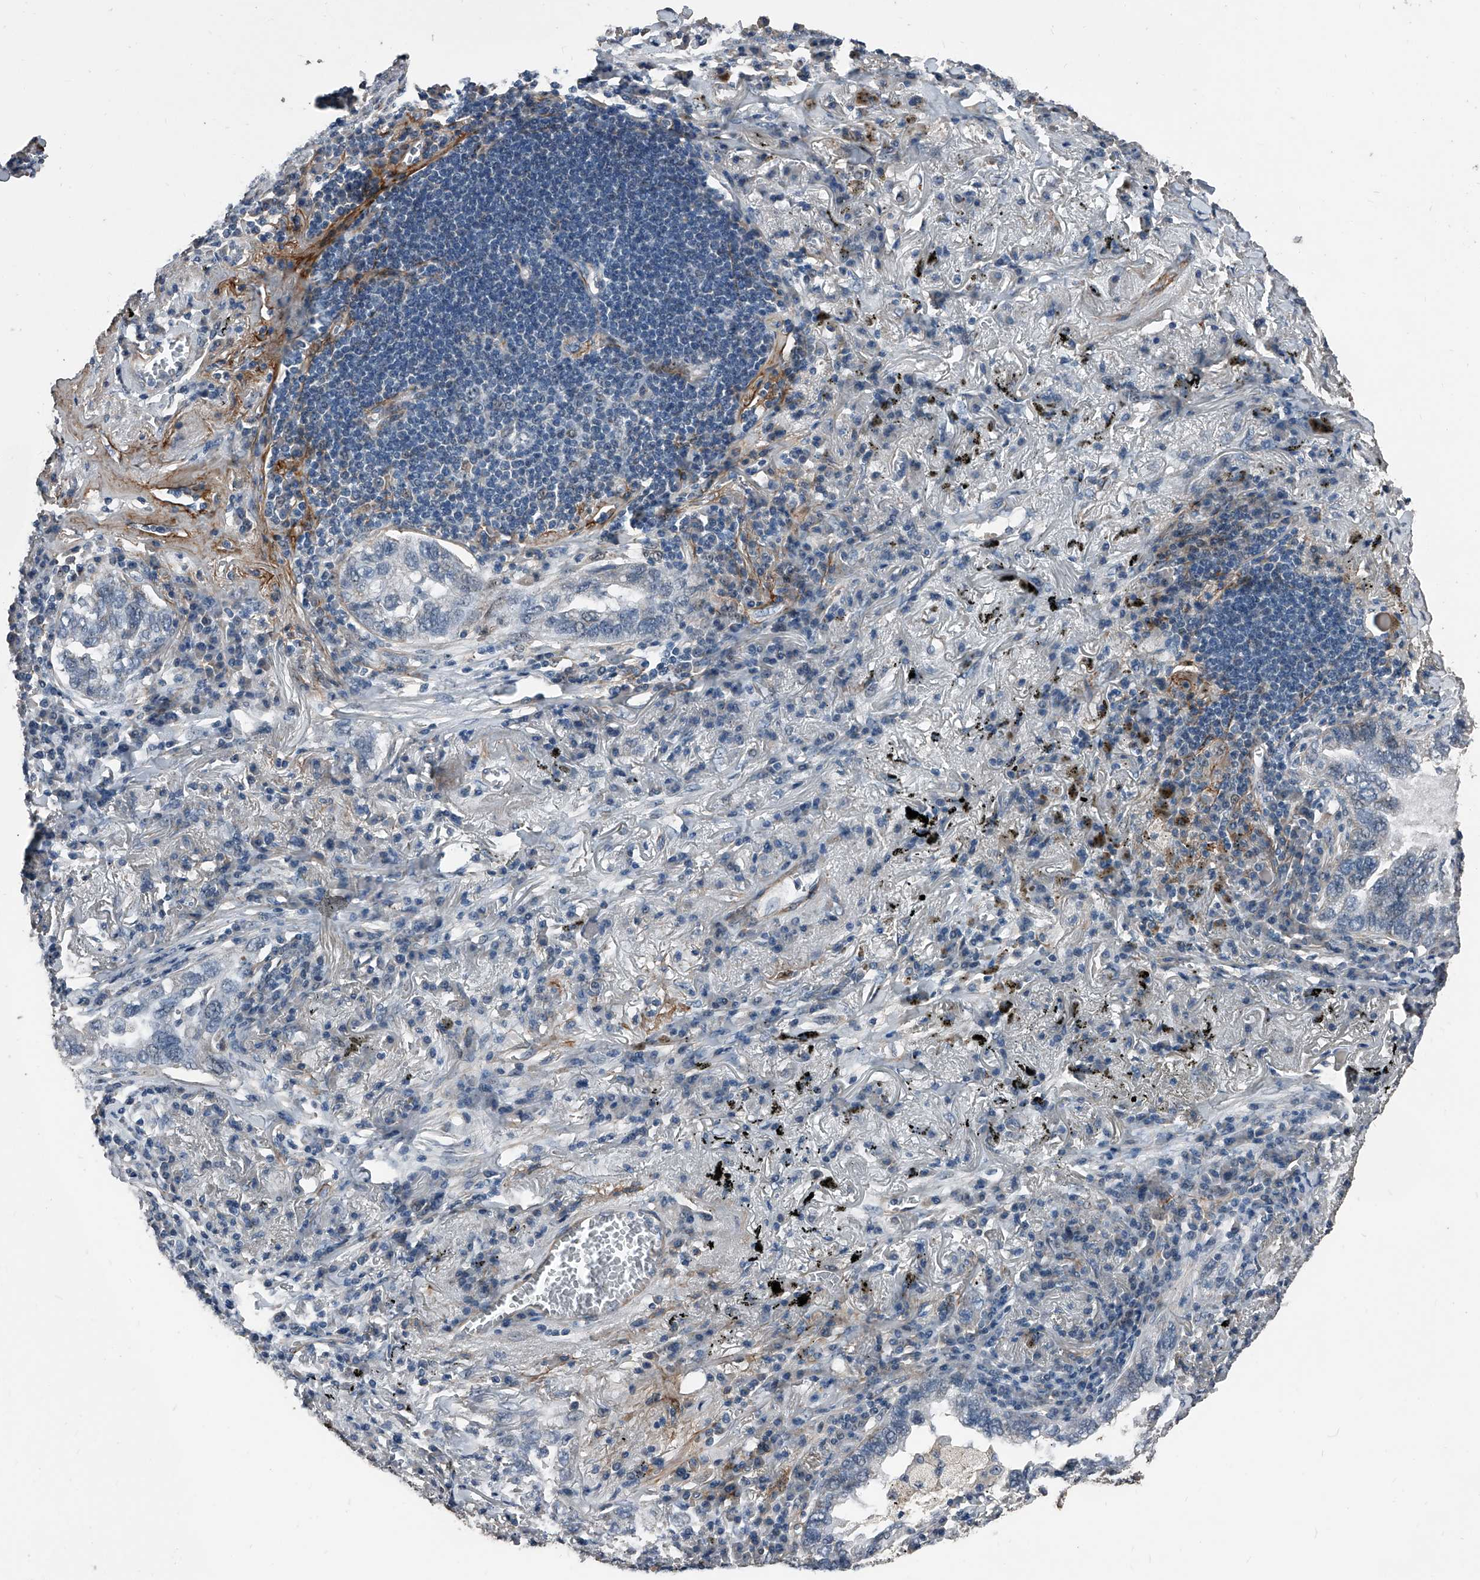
{"staining": {"intensity": "negative", "quantity": "none", "location": "none"}, "tissue": "lung cancer", "cell_type": "Tumor cells", "image_type": "cancer", "snomed": [{"axis": "morphology", "description": "Adenocarcinoma, NOS"}, {"axis": "topography", "description": "Lung"}], "caption": "Lung adenocarcinoma was stained to show a protein in brown. There is no significant positivity in tumor cells.", "gene": "PHACTR1", "patient": {"sex": "male", "age": 65}}